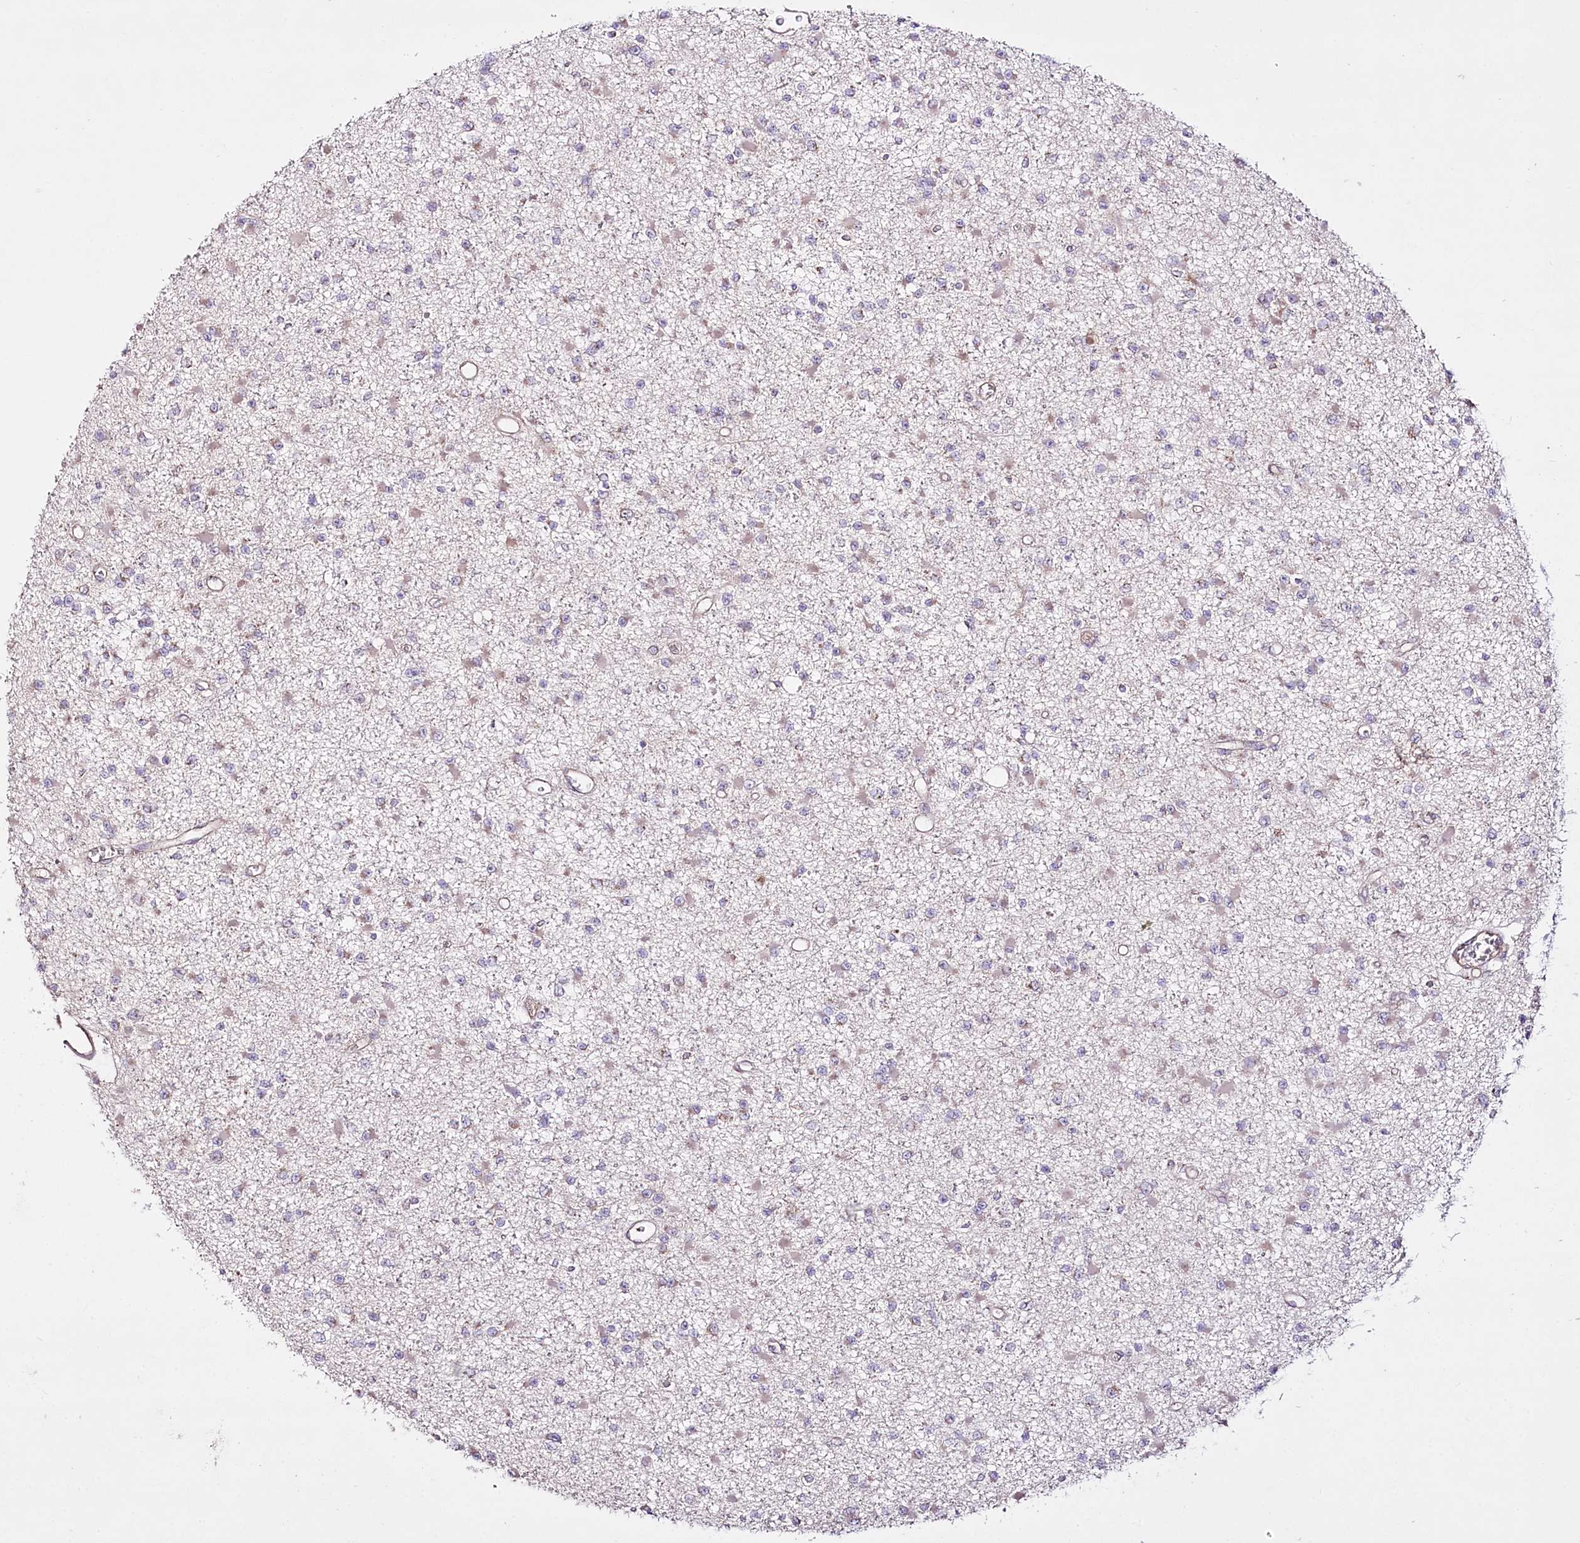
{"staining": {"intensity": "negative", "quantity": "none", "location": "none"}, "tissue": "glioma", "cell_type": "Tumor cells", "image_type": "cancer", "snomed": [{"axis": "morphology", "description": "Glioma, malignant, Low grade"}, {"axis": "topography", "description": "Brain"}], "caption": "Image shows no protein staining in tumor cells of malignant glioma (low-grade) tissue.", "gene": "REXO2", "patient": {"sex": "female", "age": 22}}